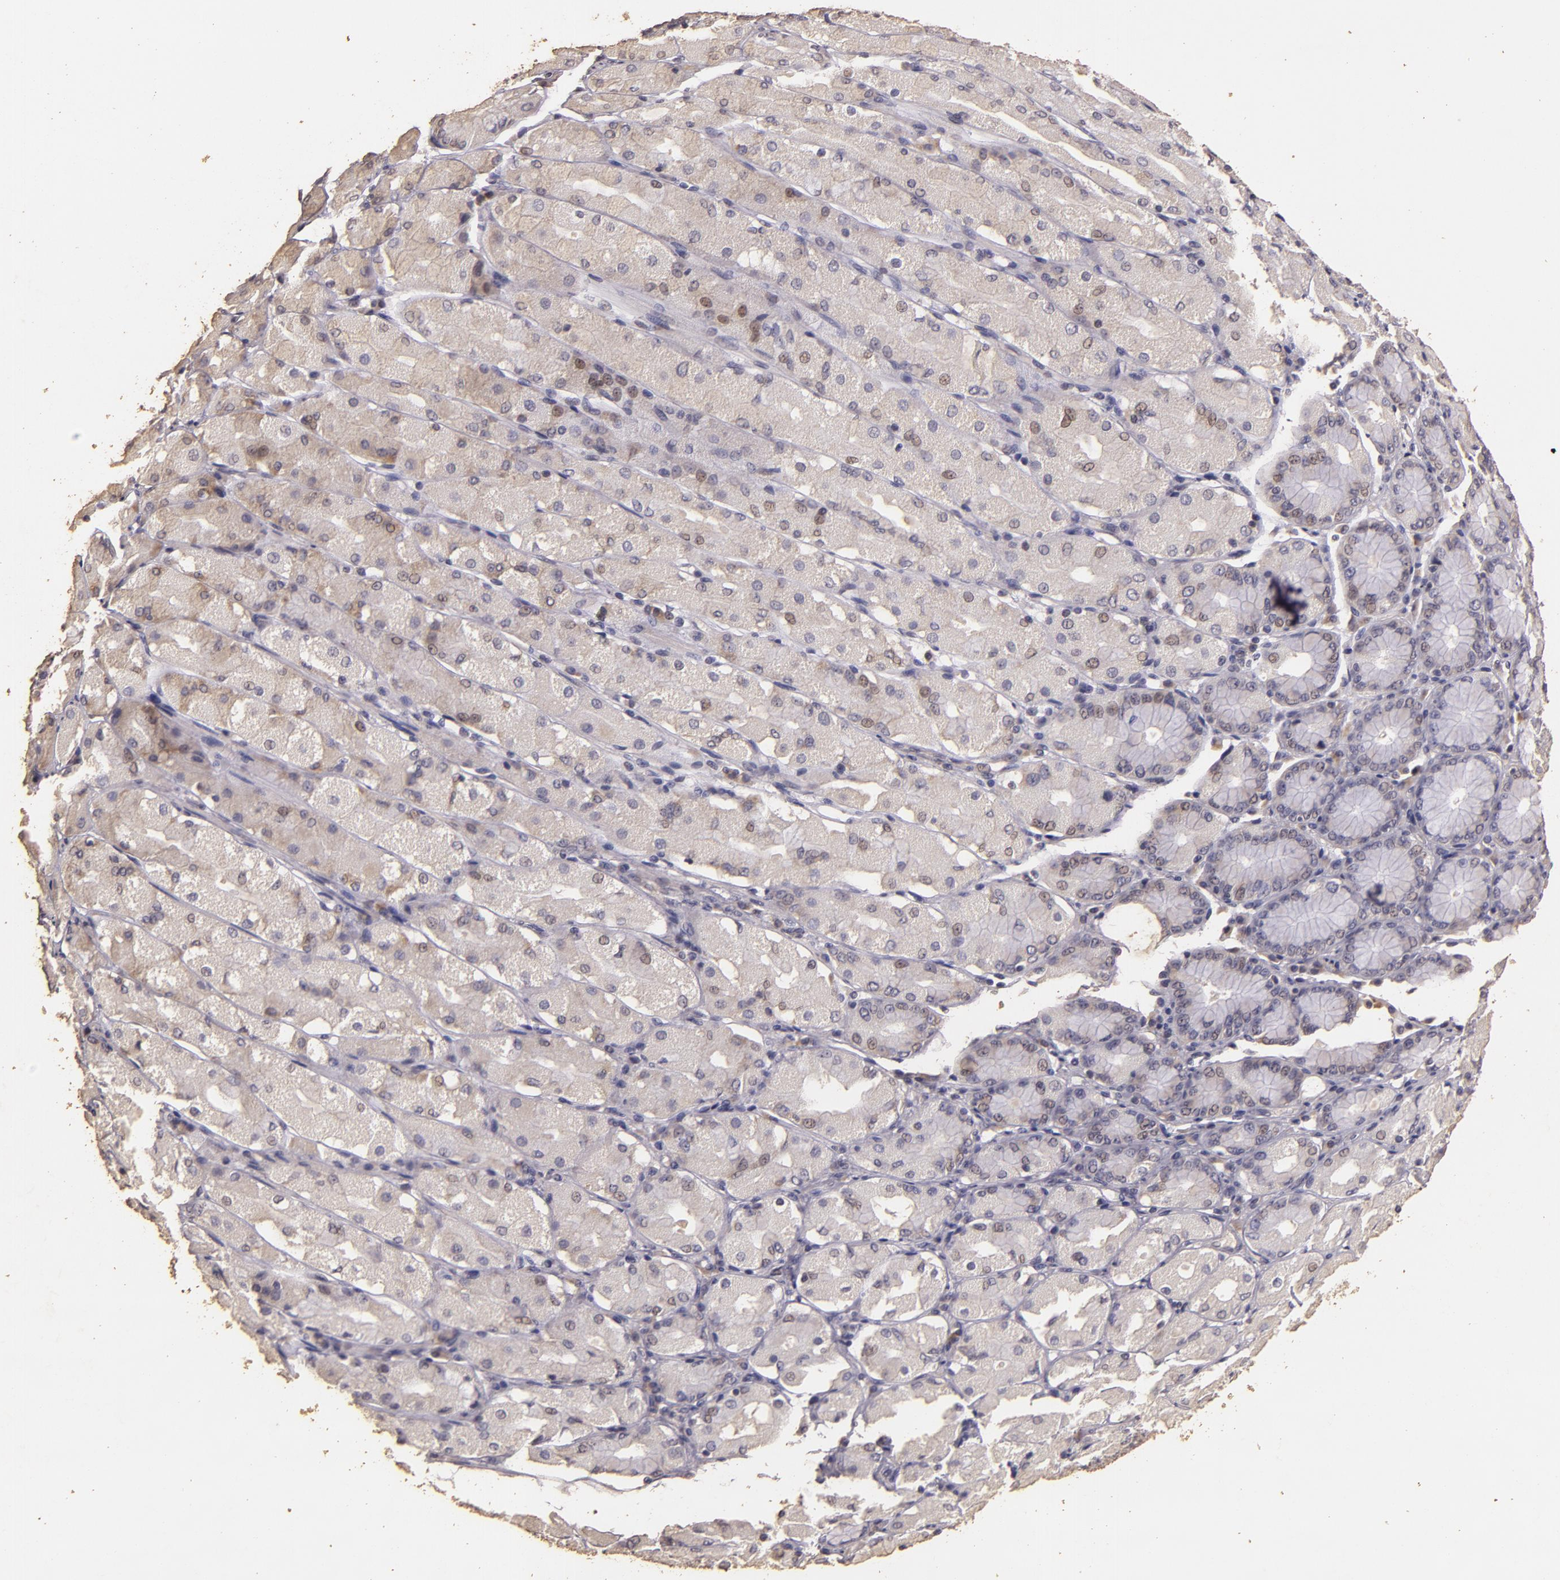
{"staining": {"intensity": "negative", "quantity": "none", "location": "none"}, "tissue": "stomach cancer", "cell_type": "Tumor cells", "image_type": "cancer", "snomed": [{"axis": "morphology", "description": "Adenocarcinoma, NOS"}, {"axis": "topography", "description": "Stomach, upper"}], "caption": "This histopathology image is of stomach cancer (adenocarcinoma) stained with immunohistochemistry to label a protein in brown with the nuclei are counter-stained blue. There is no positivity in tumor cells. (Immunohistochemistry, brightfield microscopy, high magnification).", "gene": "BCL2L13", "patient": {"sex": "male", "age": 71}}